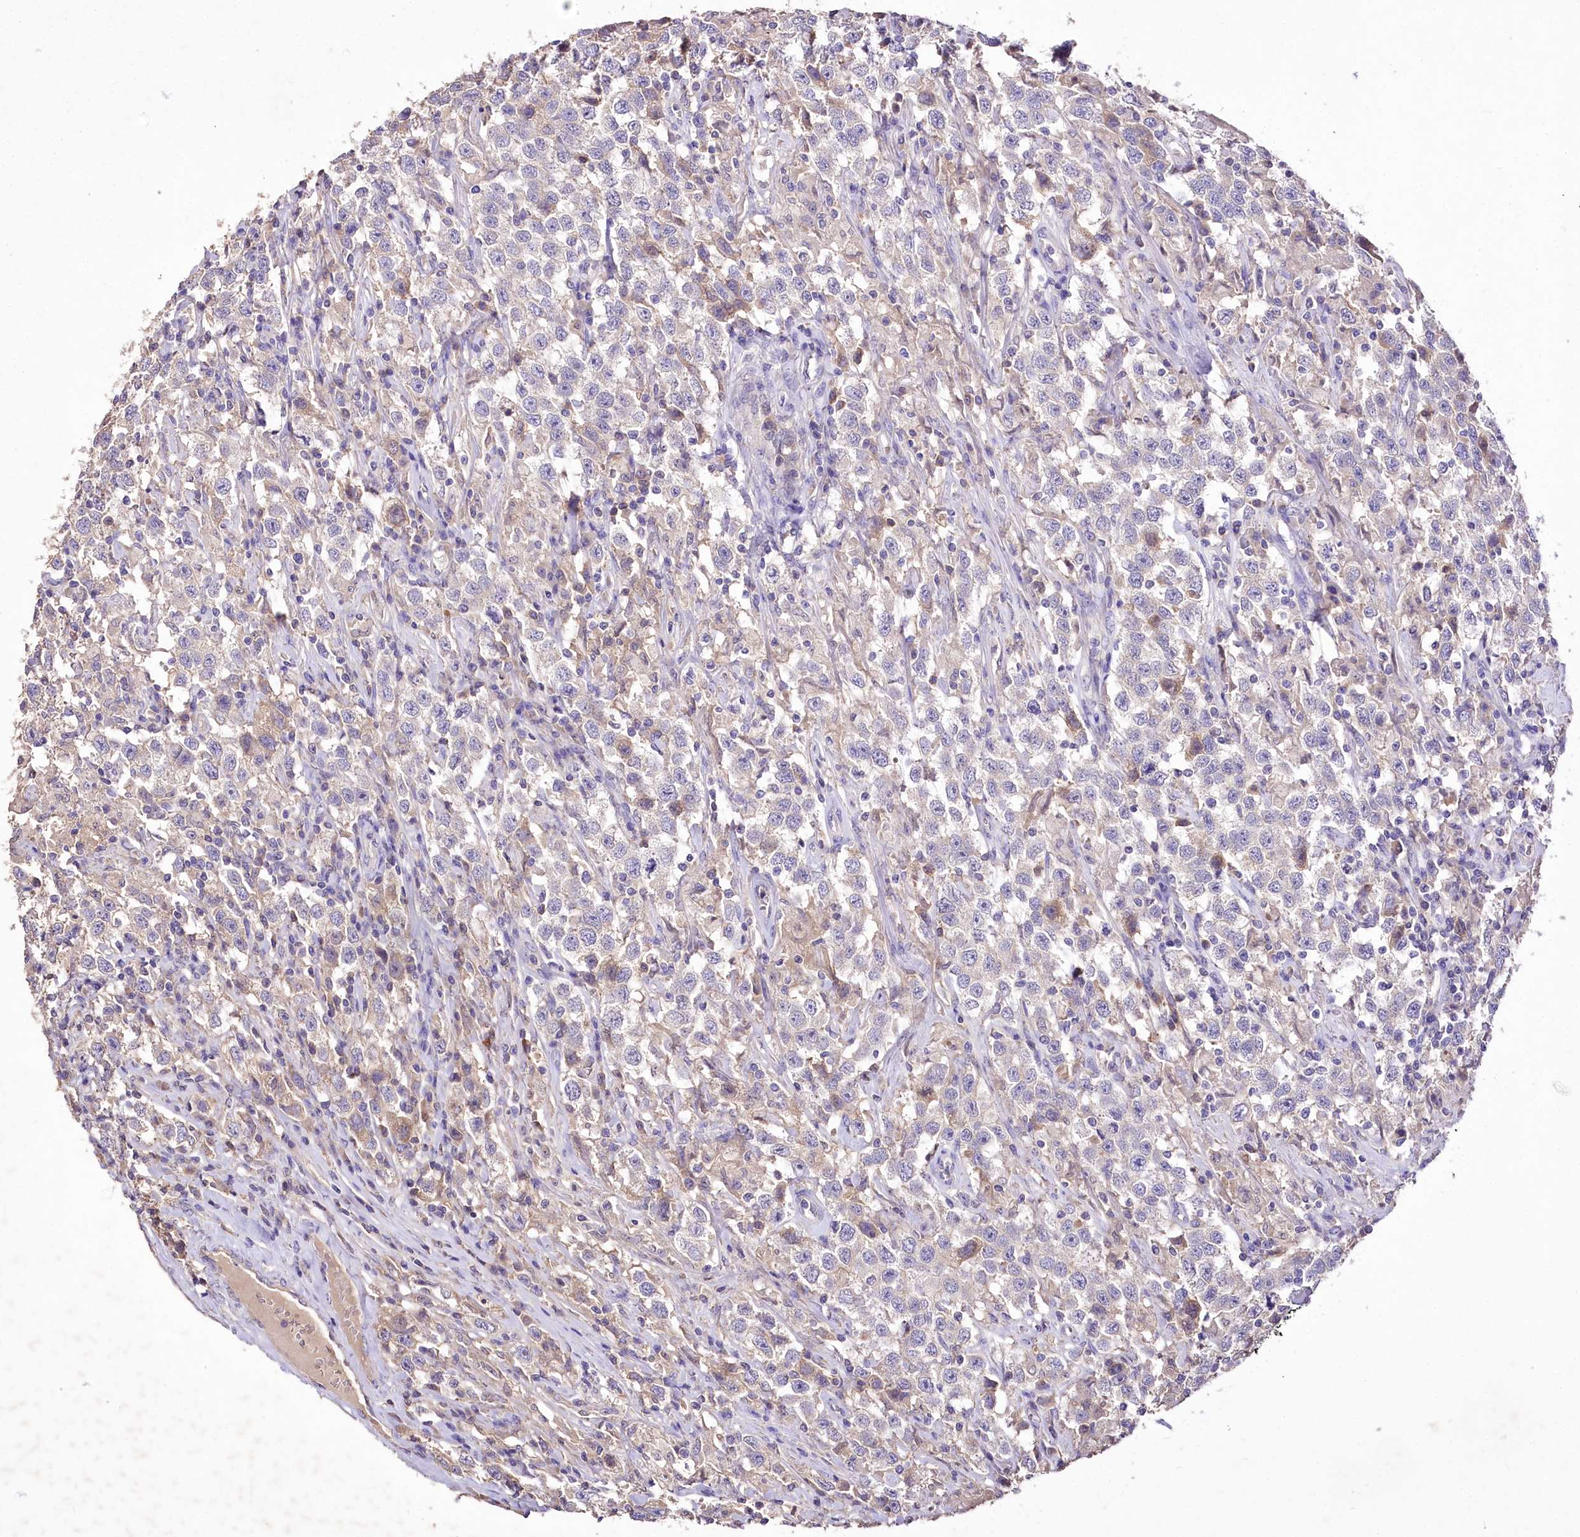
{"staining": {"intensity": "weak", "quantity": "<25%", "location": "cytoplasmic/membranous"}, "tissue": "testis cancer", "cell_type": "Tumor cells", "image_type": "cancer", "snomed": [{"axis": "morphology", "description": "Seminoma, NOS"}, {"axis": "topography", "description": "Testis"}], "caption": "Protein analysis of testis seminoma demonstrates no significant staining in tumor cells.", "gene": "PCYOX1L", "patient": {"sex": "male", "age": 41}}